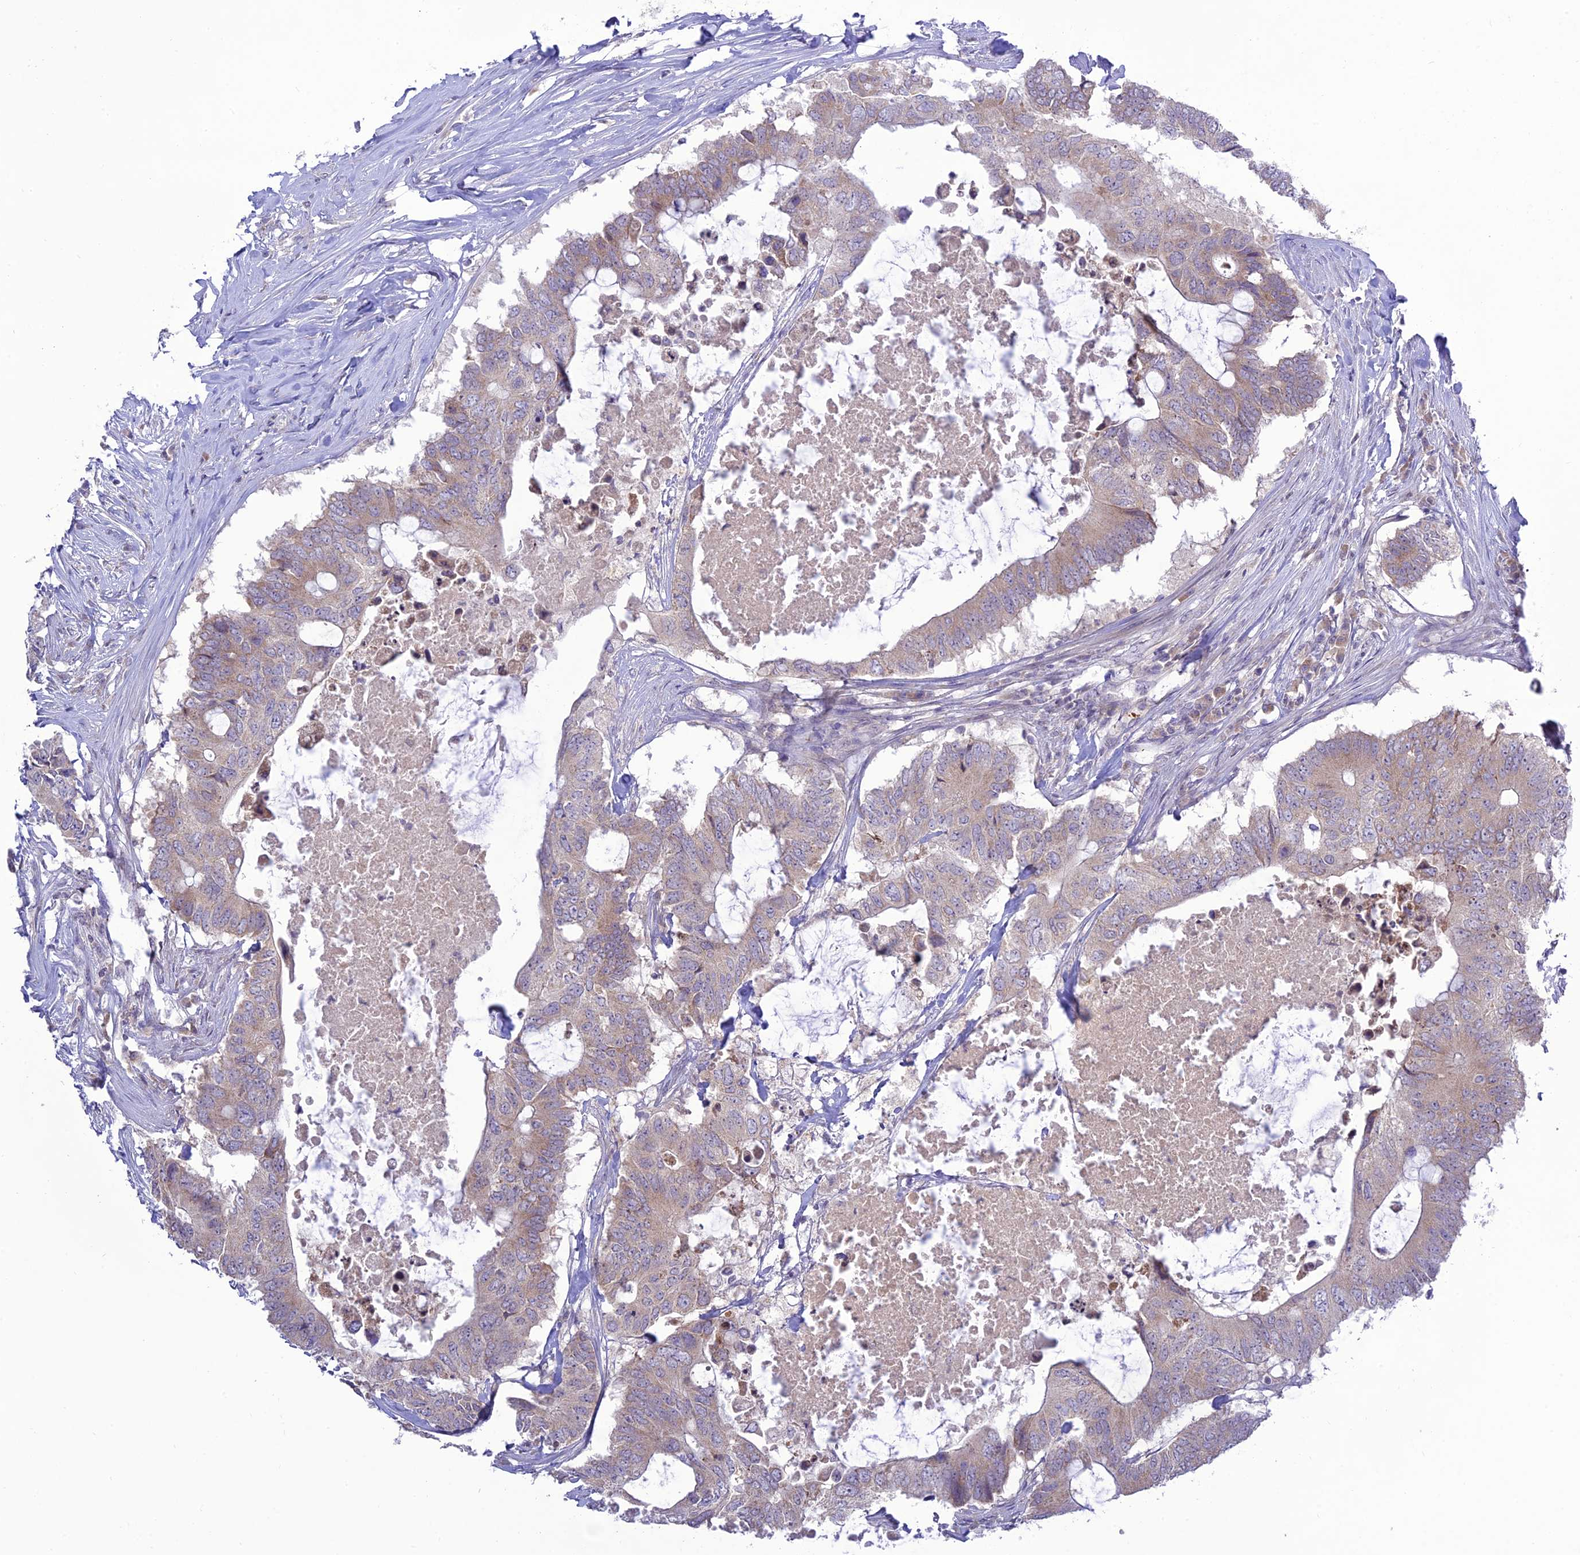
{"staining": {"intensity": "weak", "quantity": ">75%", "location": "cytoplasmic/membranous"}, "tissue": "colorectal cancer", "cell_type": "Tumor cells", "image_type": "cancer", "snomed": [{"axis": "morphology", "description": "Adenocarcinoma, NOS"}, {"axis": "topography", "description": "Colon"}], "caption": "Weak cytoplasmic/membranous staining for a protein is seen in approximately >75% of tumor cells of colorectal adenocarcinoma using immunohistochemistry (IHC).", "gene": "TMEM40", "patient": {"sex": "male", "age": 71}}